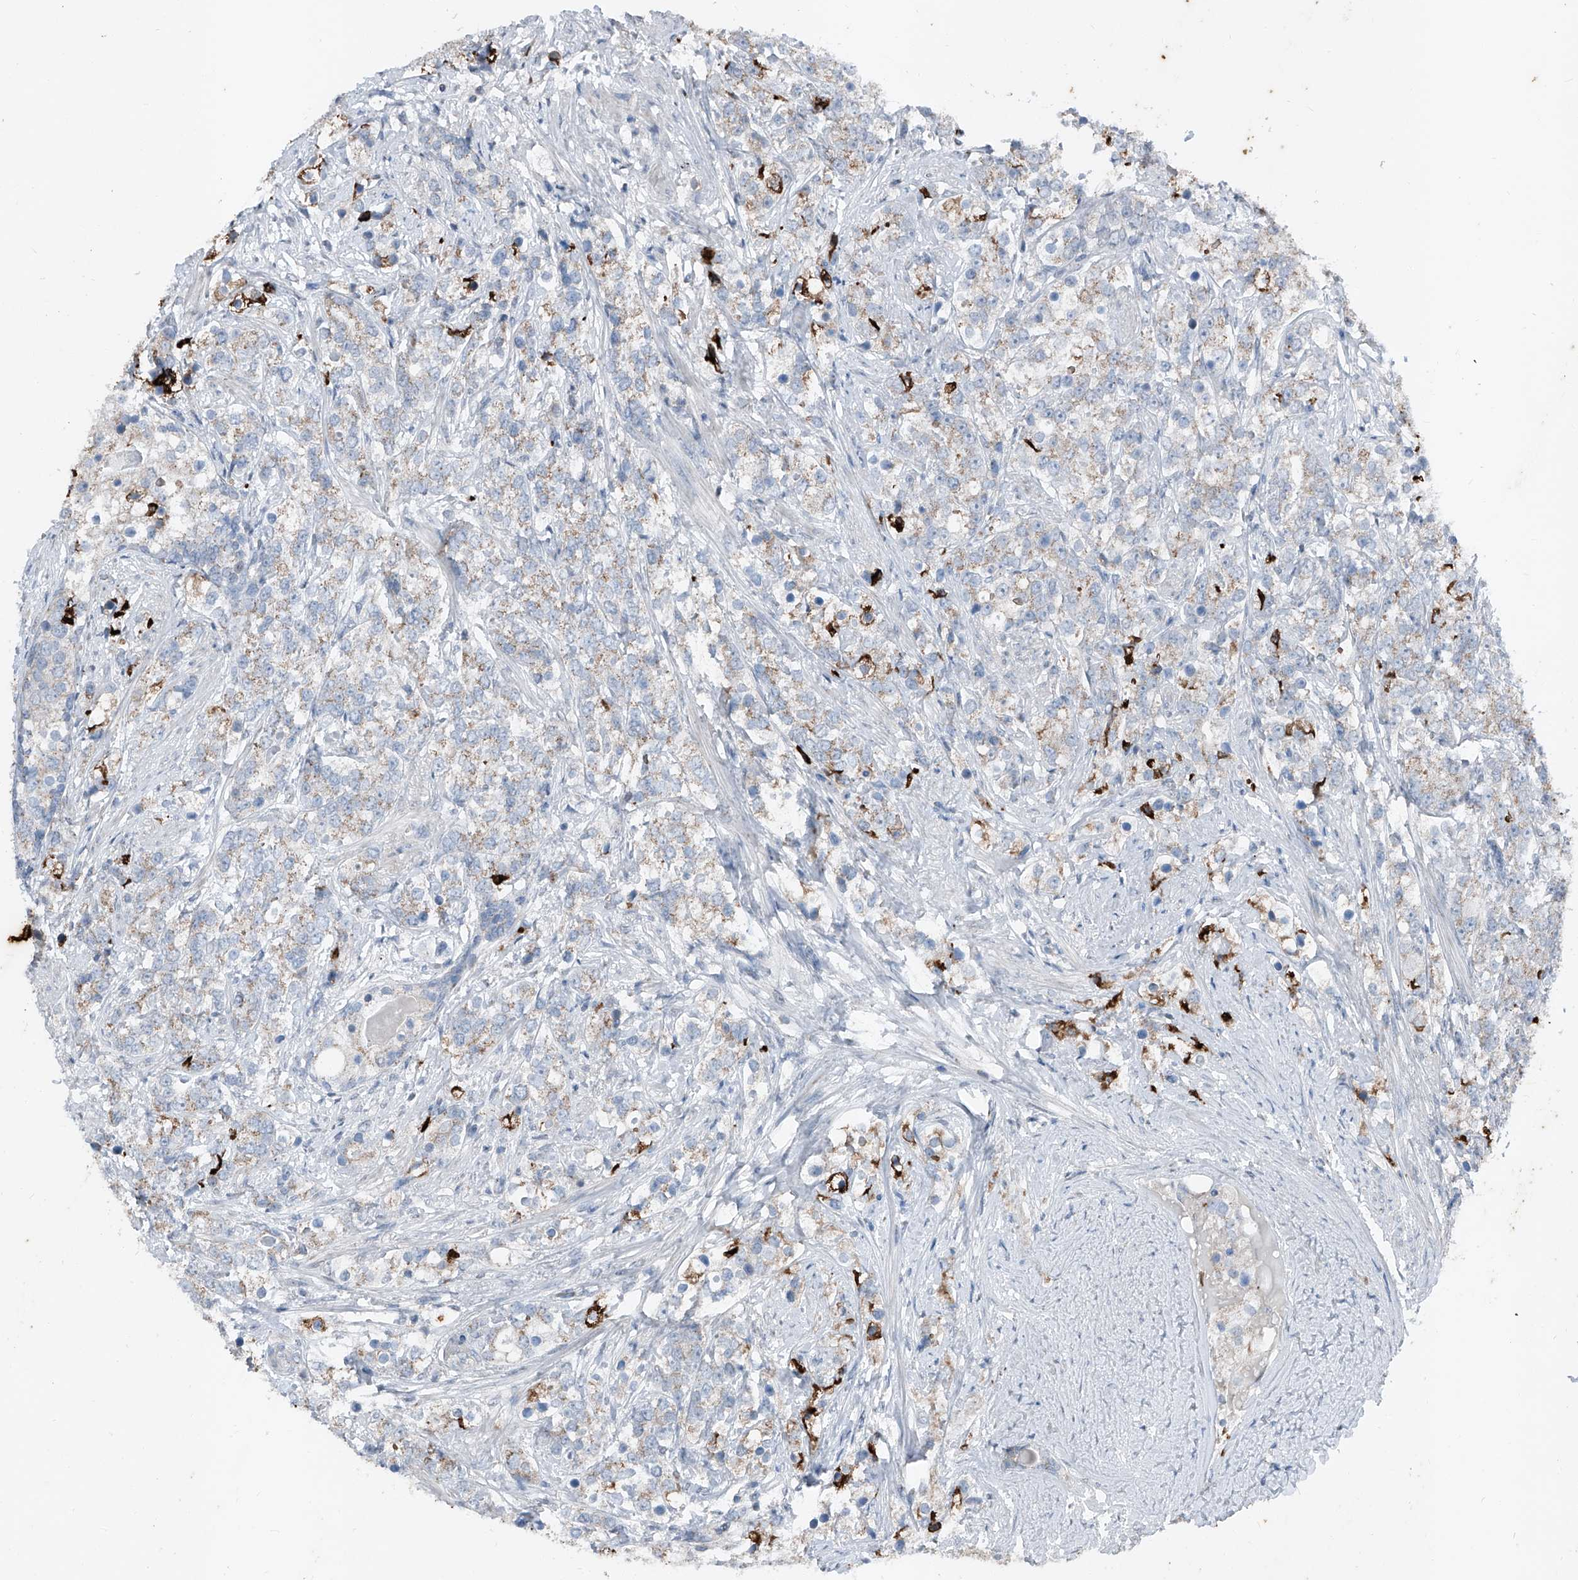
{"staining": {"intensity": "weak", "quantity": ">75%", "location": "cytoplasmic/membranous"}, "tissue": "prostate cancer", "cell_type": "Tumor cells", "image_type": "cancer", "snomed": [{"axis": "morphology", "description": "Adenocarcinoma, High grade"}, {"axis": "topography", "description": "Prostate"}], "caption": "There is low levels of weak cytoplasmic/membranous expression in tumor cells of prostate adenocarcinoma (high-grade), as demonstrated by immunohistochemical staining (brown color).", "gene": "DYRK1B", "patient": {"sex": "male", "age": 69}}